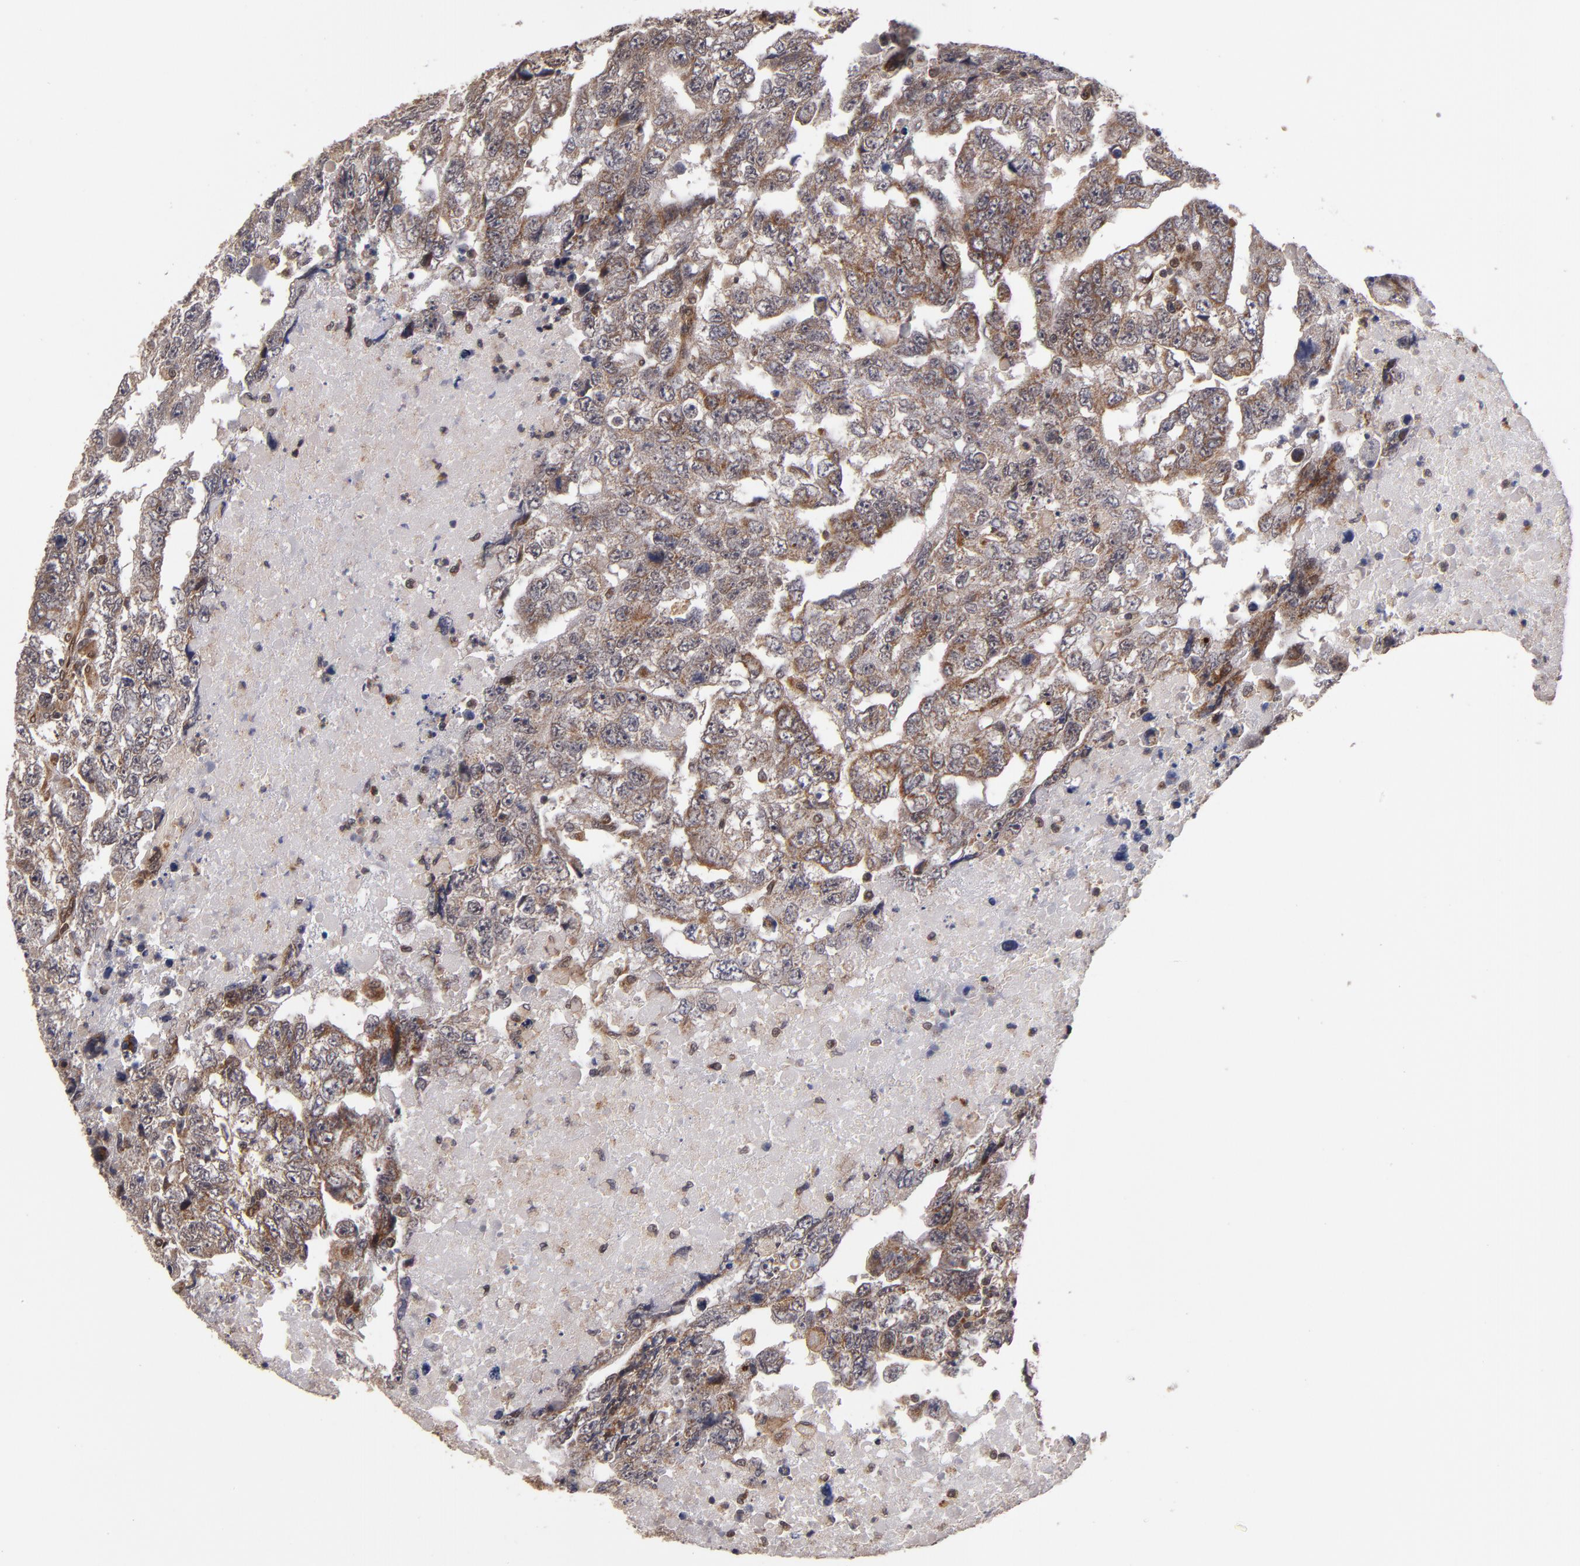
{"staining": {"intensity": "moderate", "quantity": "25%-75%", "location": "cytoplasmic/membranous"}, "tissue": "testis cancer", "cell_type": "Tumor cells", "image_type": "cancer", "snomed": [{"axis": "morphology", "description": "Carcinoma, Embryonal, NOS"}, {"axis": "topography", "description": "Testis"}], "caption": "Testis embryonal carcinoma stained with DAB (3,3'-diaminobenzidine) immunohistochemistry (IHC) exhibits medium levels of moderate cytoplasmic/membranous positivity in approximately 25%-75% of tumor cells. (DAB IHC with brightfield microscopy, high magnification).", "gene": "CUL5", "patient": {"sex": "male", "age": 36}}